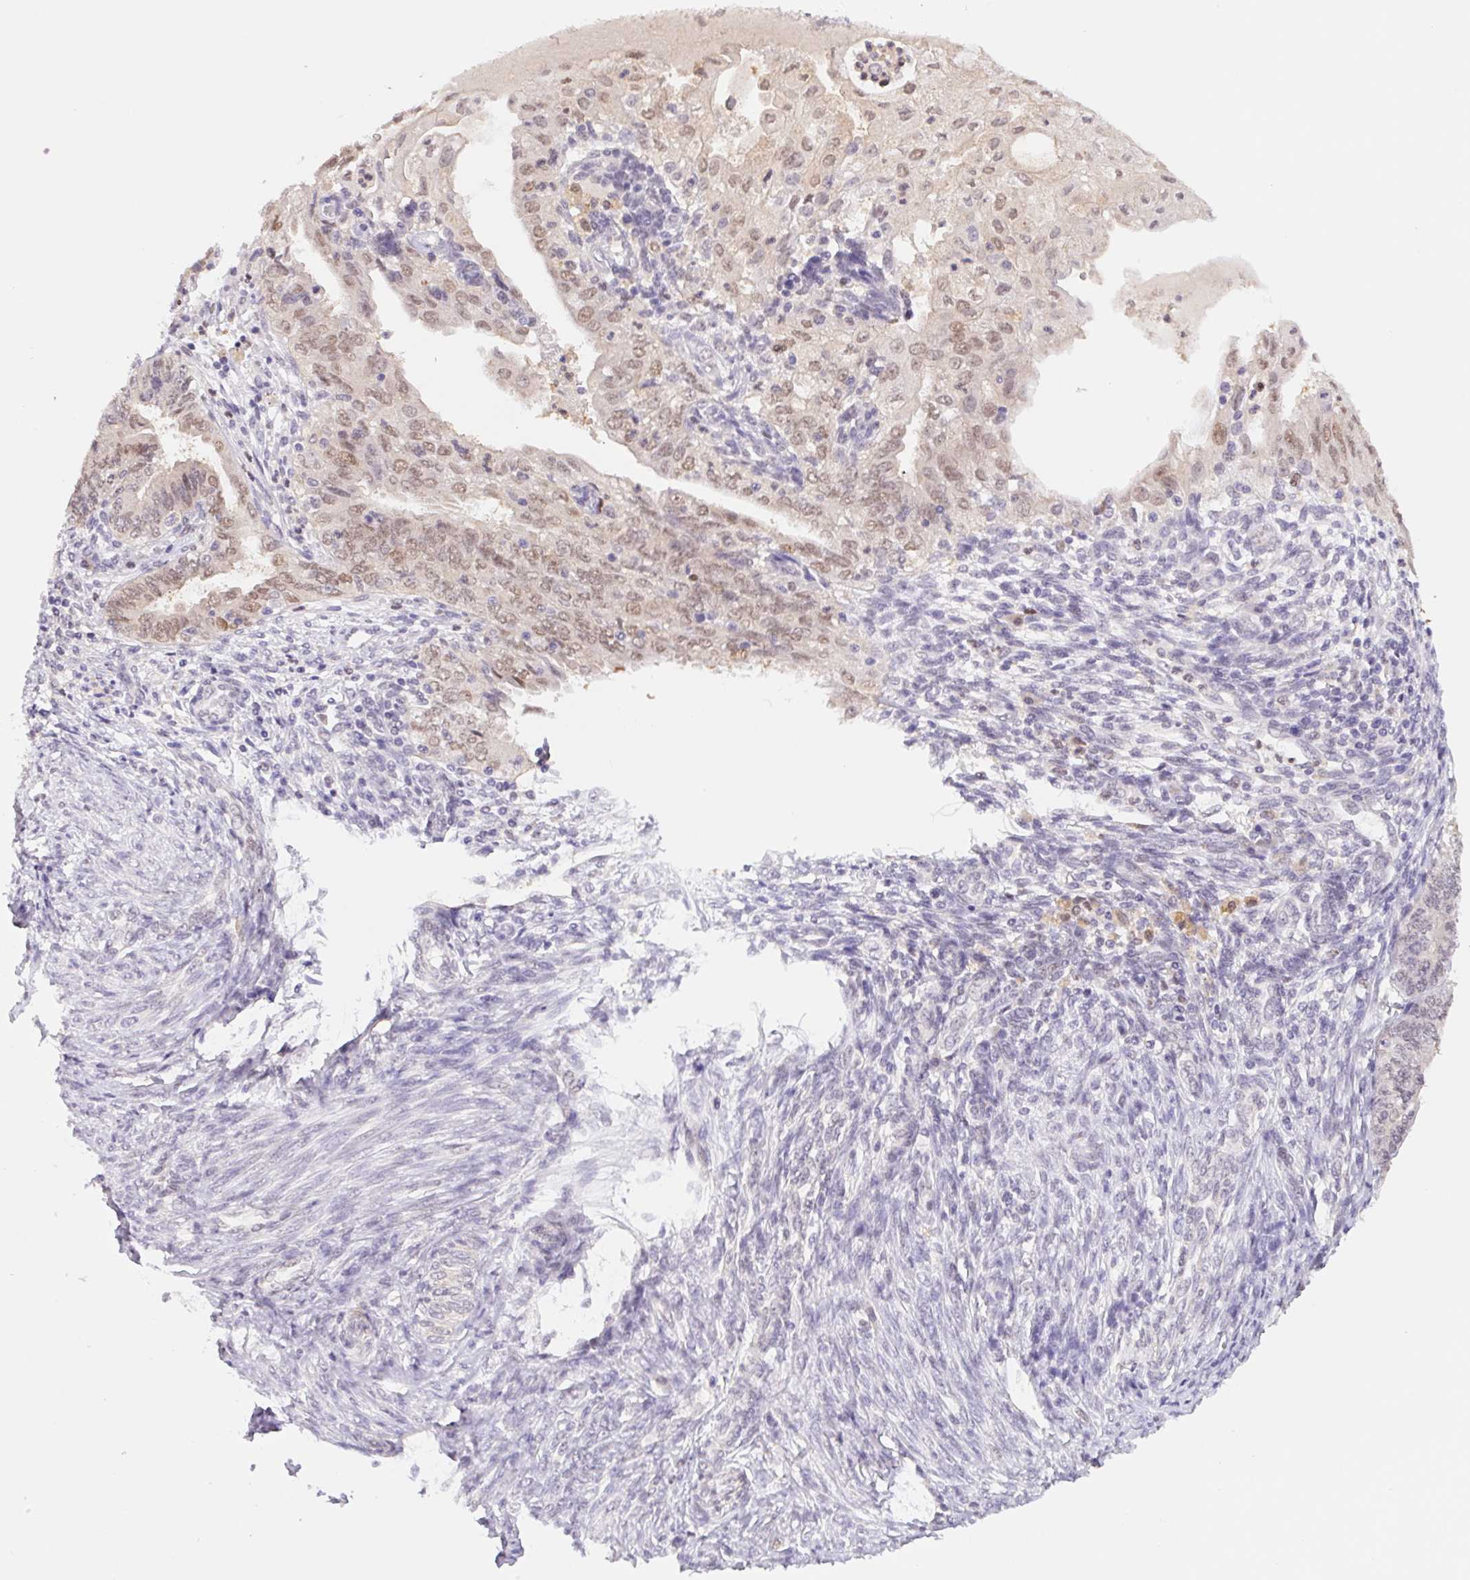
{"staining": {"intensity": "weak", "quantity": "25%-75%", "location": "nuclear"}, "tissue": "endometrial cancer", "cell_type": "Tumor cells", "image_type": "cancer", "snomed": [{"axis": "morphology", "description": "Adenocarcinoma, NOS"}, {"axis": "topography", "description": "Endometrium"}], "caption": "IHC photomicrograph of endometrial cancer stained for a protein (brown), which exhibits low levels of weak nuclear staining in approximately 25%-75% of tumor cells.", "gene": "L3MBTL4", "patient": {"sex": "female", "age": 68}}